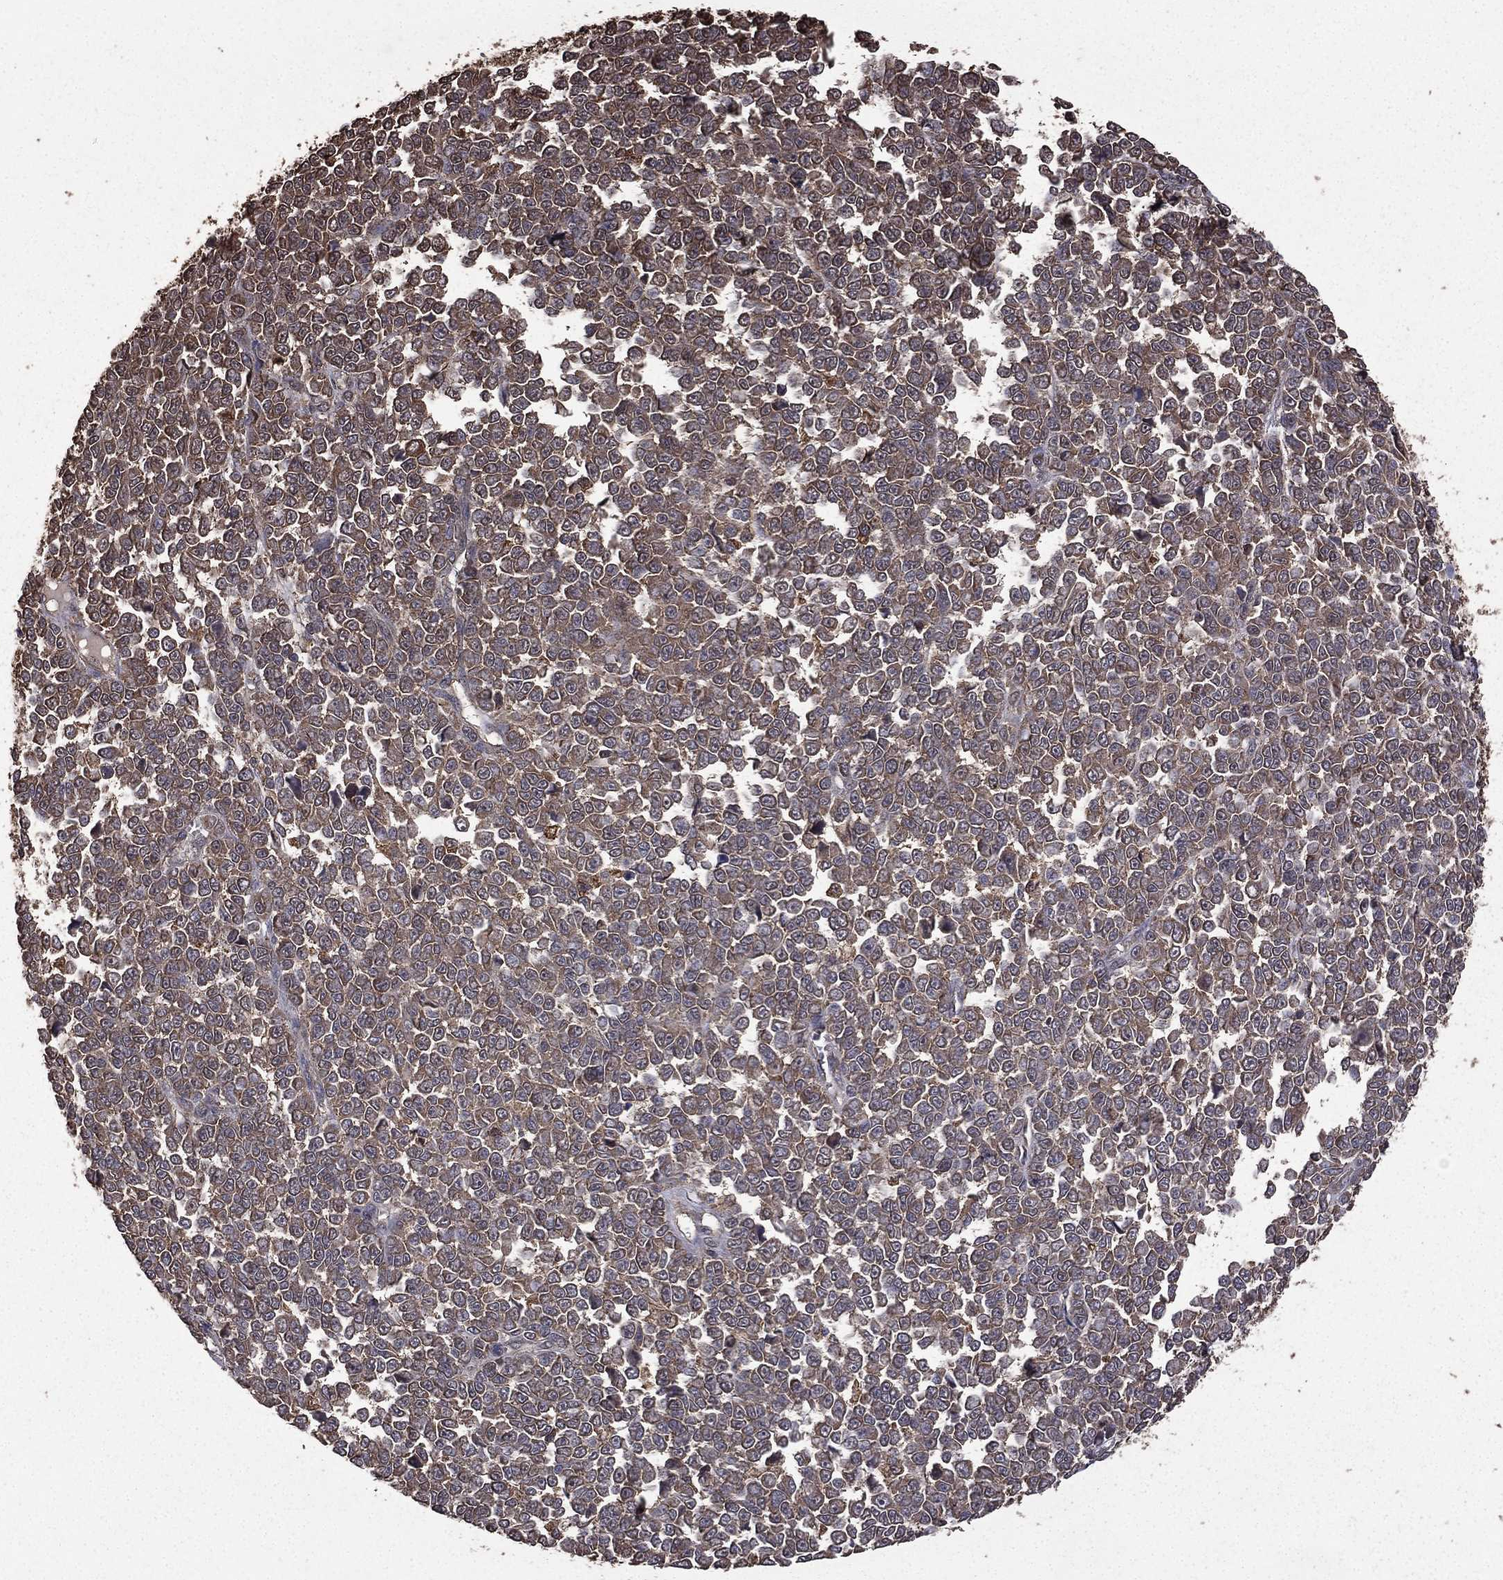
{"staining": {"intensity": "weak", "quantity": "25%-75%", "location": "cytoplasmic/membranous"}, "tissue": "melanoma", "cell_type": "Tumor cells", "image_type": "cancer", "snomed": [{"axis": "morphology", "description": "Malignant melanoma, NOS"}, {"axis": "topography", "description": "Skin"}], "caption": "Malignant melanoma tissue displays weak cytoplasmic/membranous staining in about 25%-75% of tumor cells The protein is shown in brown color, while the nuclei are stained blue.", "gene": "BIRC6", "patient": {"sex": "female", "age": 95}}